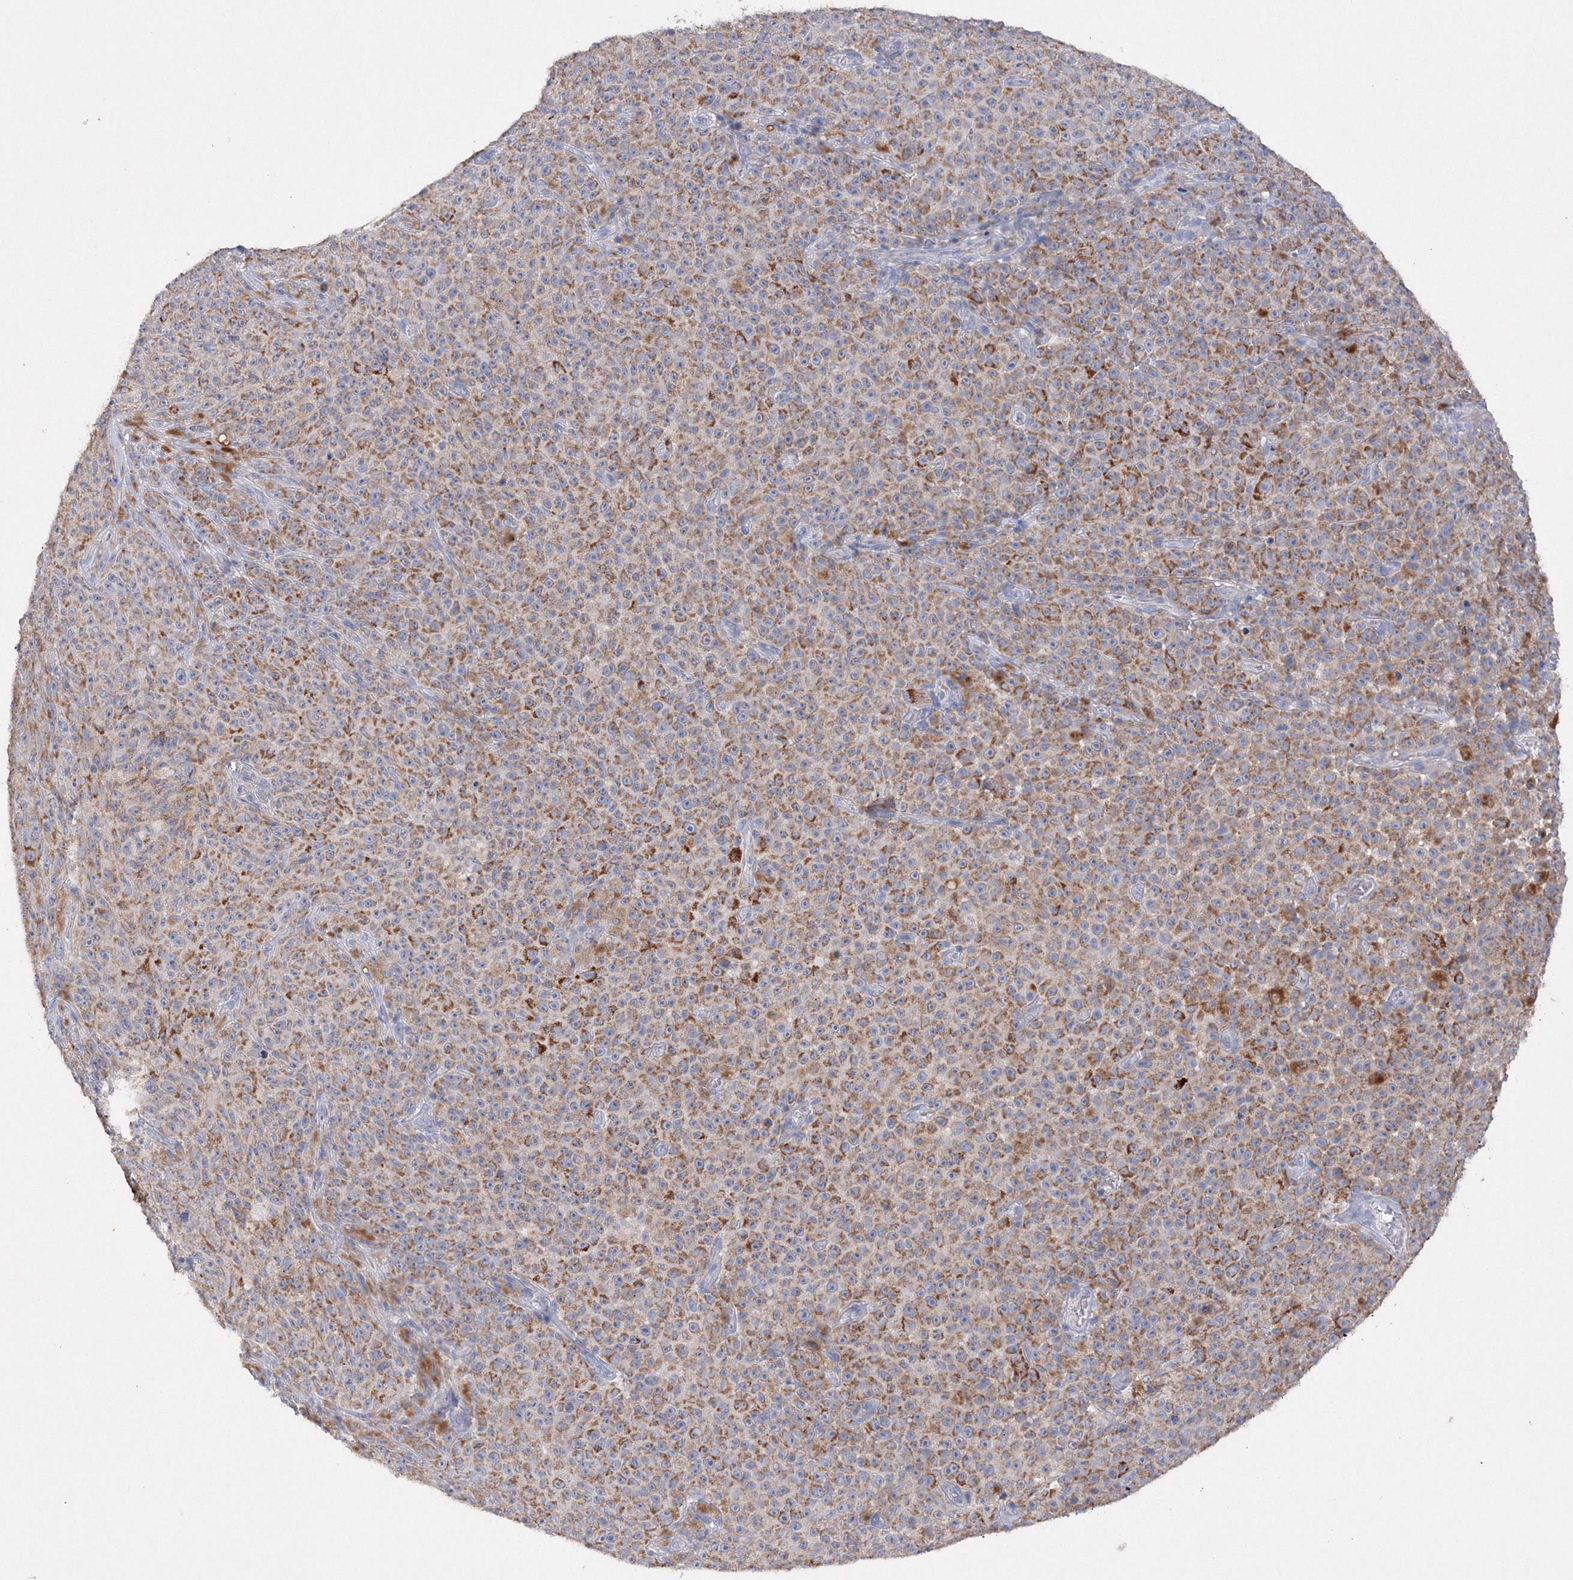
{"staining": {"intensity": "moderate", "quantity": ">75%", "location": "cytoplasmic/membranous"}, "tissue": "melanoma", "cell_type": "Tumor cells", "image_type": "cancer", "snomed": [{"axis": "morphology", "description": "Malignant melanoma, NOS"}, {"axis": "topography", "description": "Skin"}], "caption": "Protein staining of melanoma tissue displays moderate cytoplasmic/membranous positivity in approximately >75% of tumor cells.", "gene": "GLS", "patient": {"sex": "female", "age": 82}}